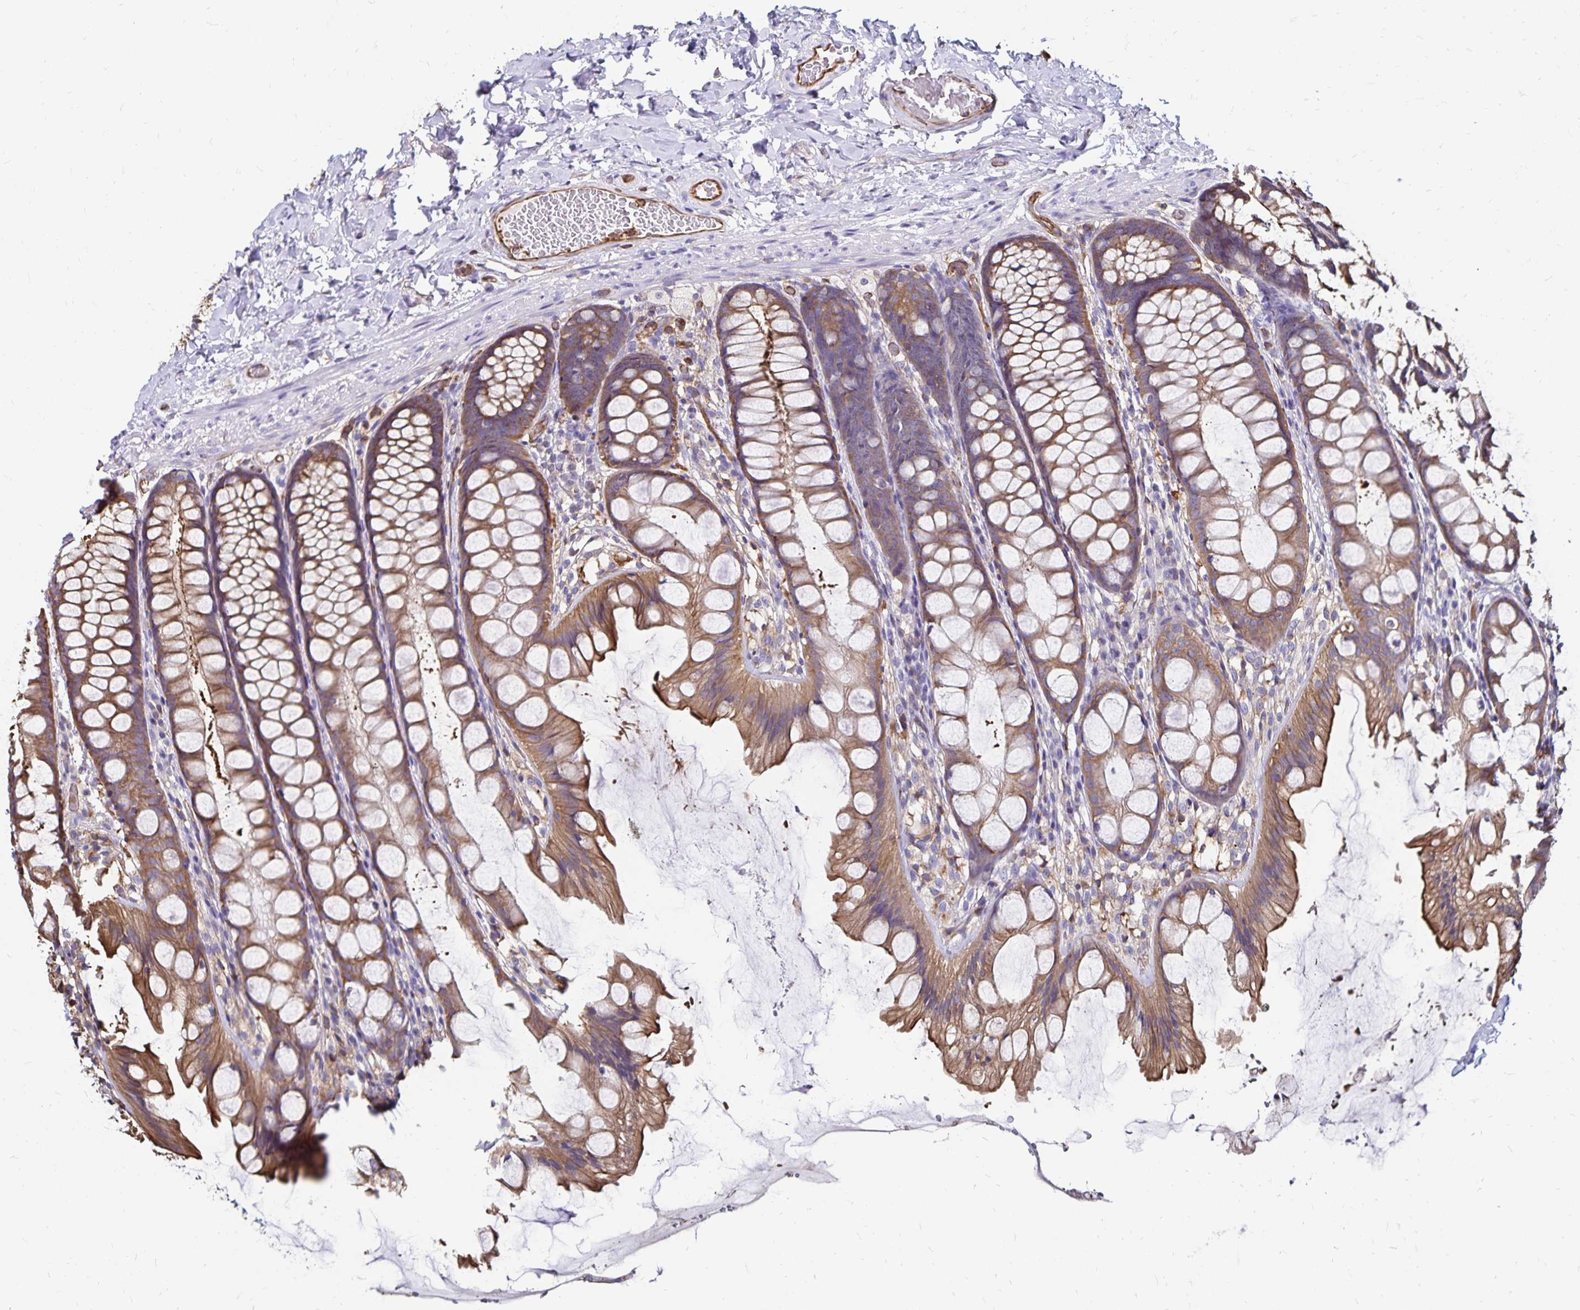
{"staining": {"intensity": "moderate", "quantity": ">75%", "location": "cytoplasmic/membranous"}, "tissue": "colon", "cell_type": "Endothelial cells", "image_type": "normal", "snomed": [{"axis": "morphology", "description": "Normal tissue, NOS"}, {"axis": "topography", "description": "Colon"}], "caption": "Endothelial cells reveal moderate cytoplasmic/membranous staining in approximately >75% of cells in benign colon.", "gene": "RPRML", "patient": {"sex": "male", "age": 47}}